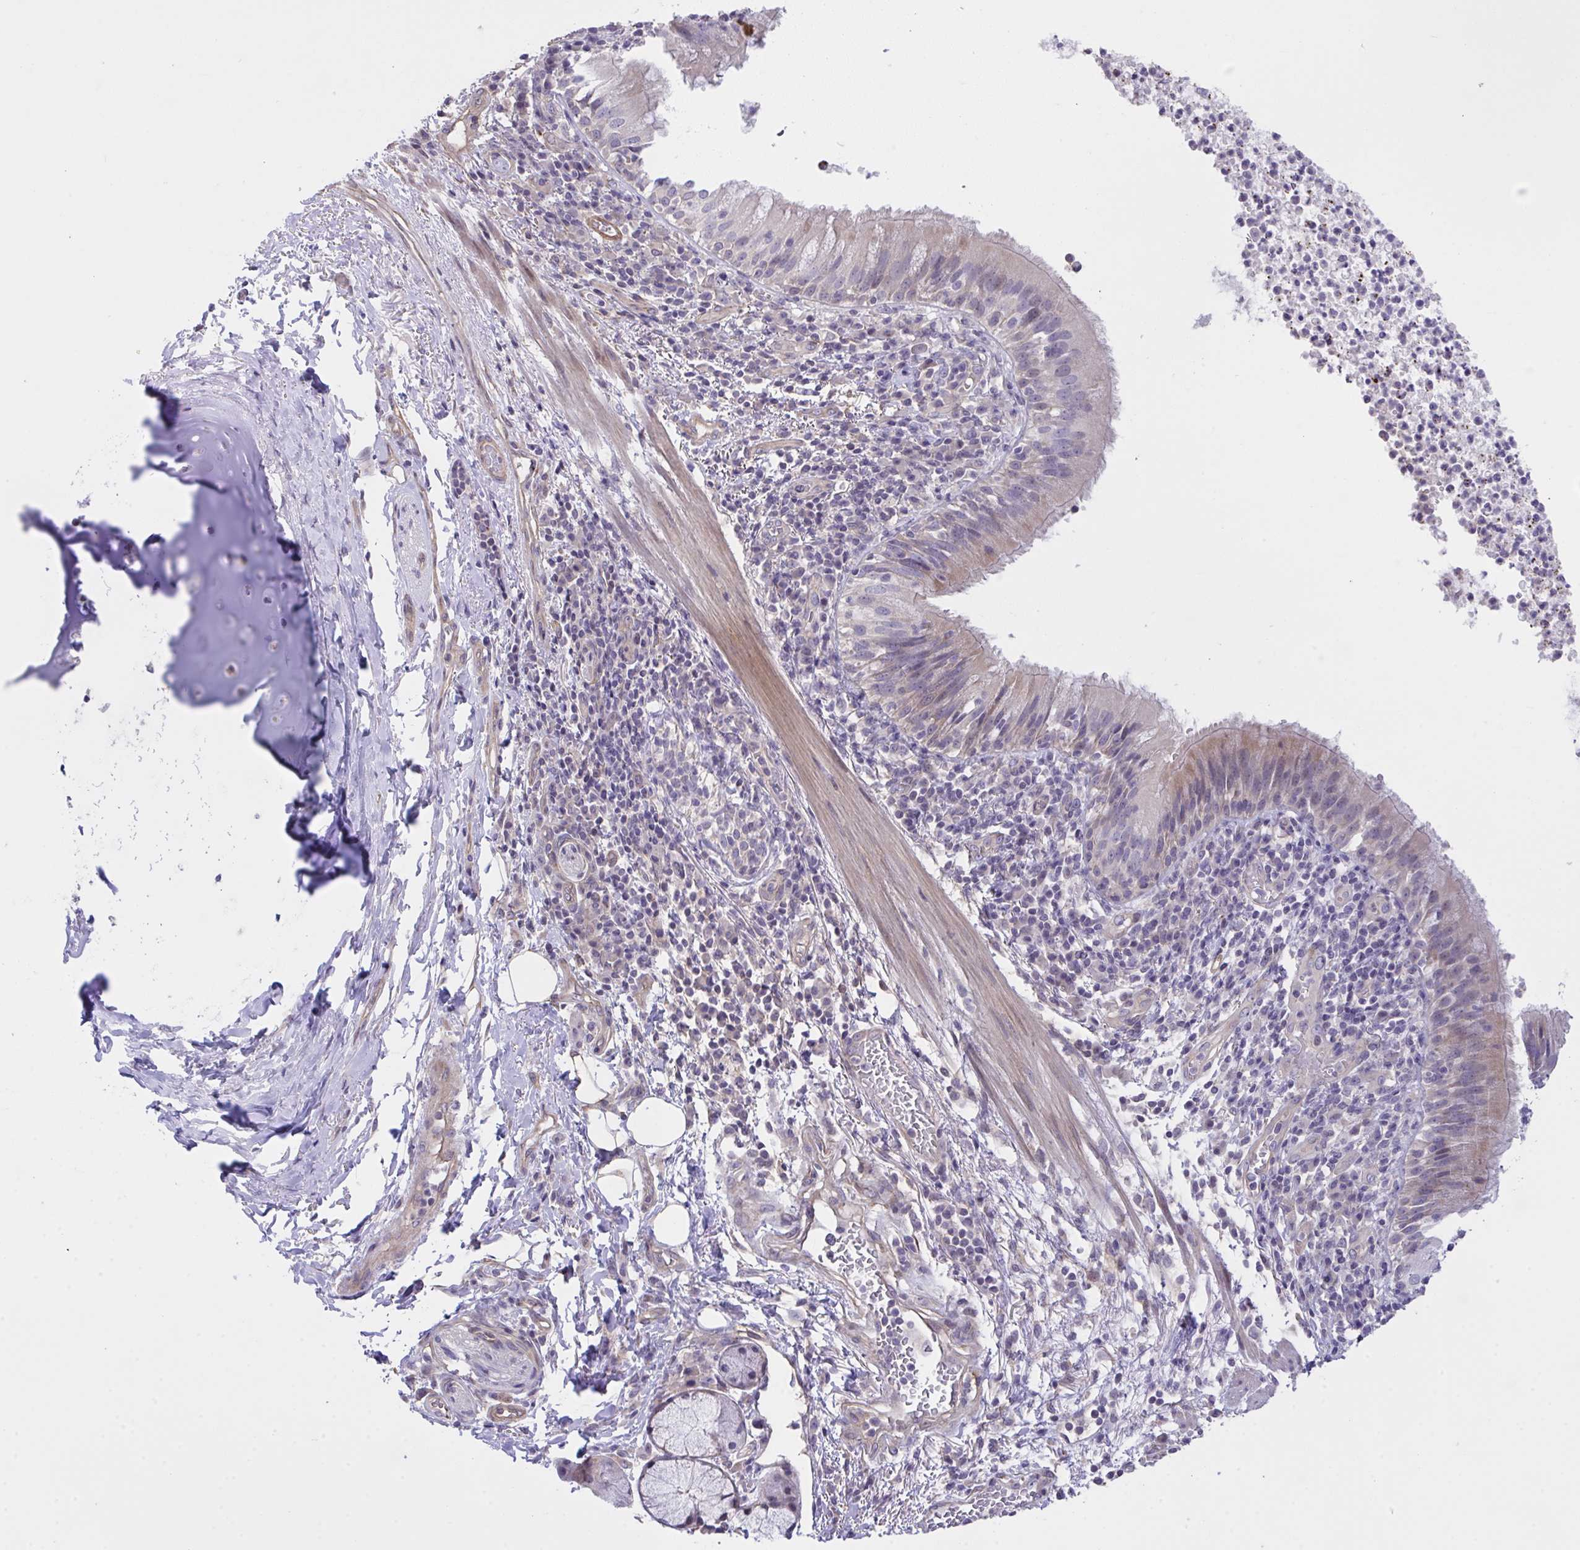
{"staining": {"intensity": "weak", "quantity": "<25%", "location": "cytoplasmic/membranous"}, "tissue": "bronchus", "cell_type": "Respiratory epithelial cells", "image_type": "normal", "snomed": [{"axis": "morphology", "description": "Normal tissue, NOS"}, {"axis": "topography", "description": "Cartilage tissue"}, {"axis": "topography", "description": "Bronchus"}], "caption": "IHC photomicrograph of normal human bronchus stained for a protein (brown), which shows no positivity in respiratory epithelial cells.", "gene": "RHOXF1", "patient": {"sex": "male", "age": 56}}